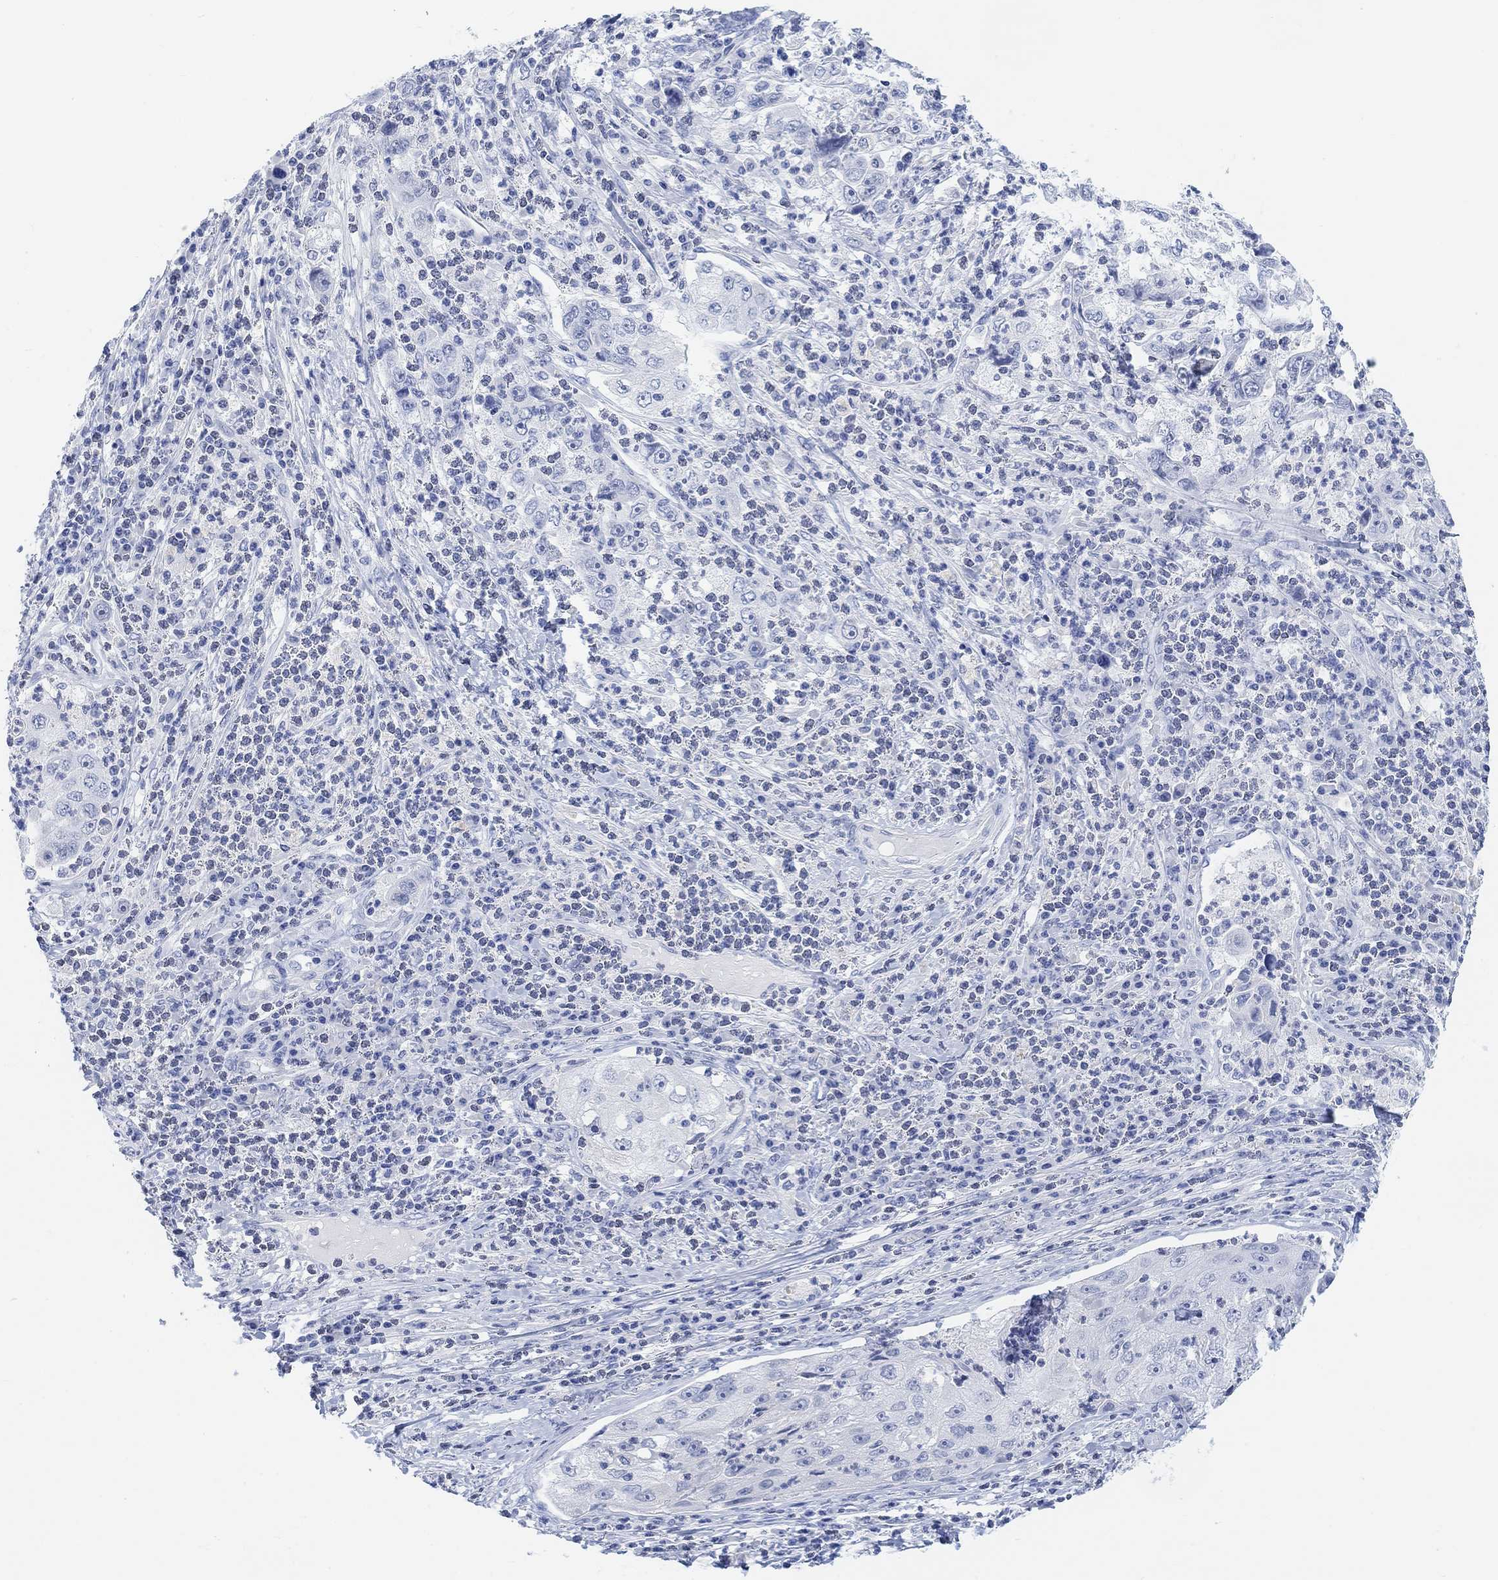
{"staining": {"intensity": "negative", "quantity": "none", "location": "none"}, "tissue": "cervical cancer", "cell_type": "Tumor cells", "image_type": "cancer", "snomed": [{"axis": "morphology", "description": "Squamous cell carcinoma, NOS"}, {"axis": "topography", "description": "Cervix"}], "caption": "Tumor cells are negative for brown protein staining in cervical cancer (squamous cell carcinoma). The staining is performed using DAB (3,3'-diaminobenzidine) brown chromogen with nuclei counter-stained in using hematoxylin.", "gene": "ENO4", "patient": {"sex": "female", "age": 36}}